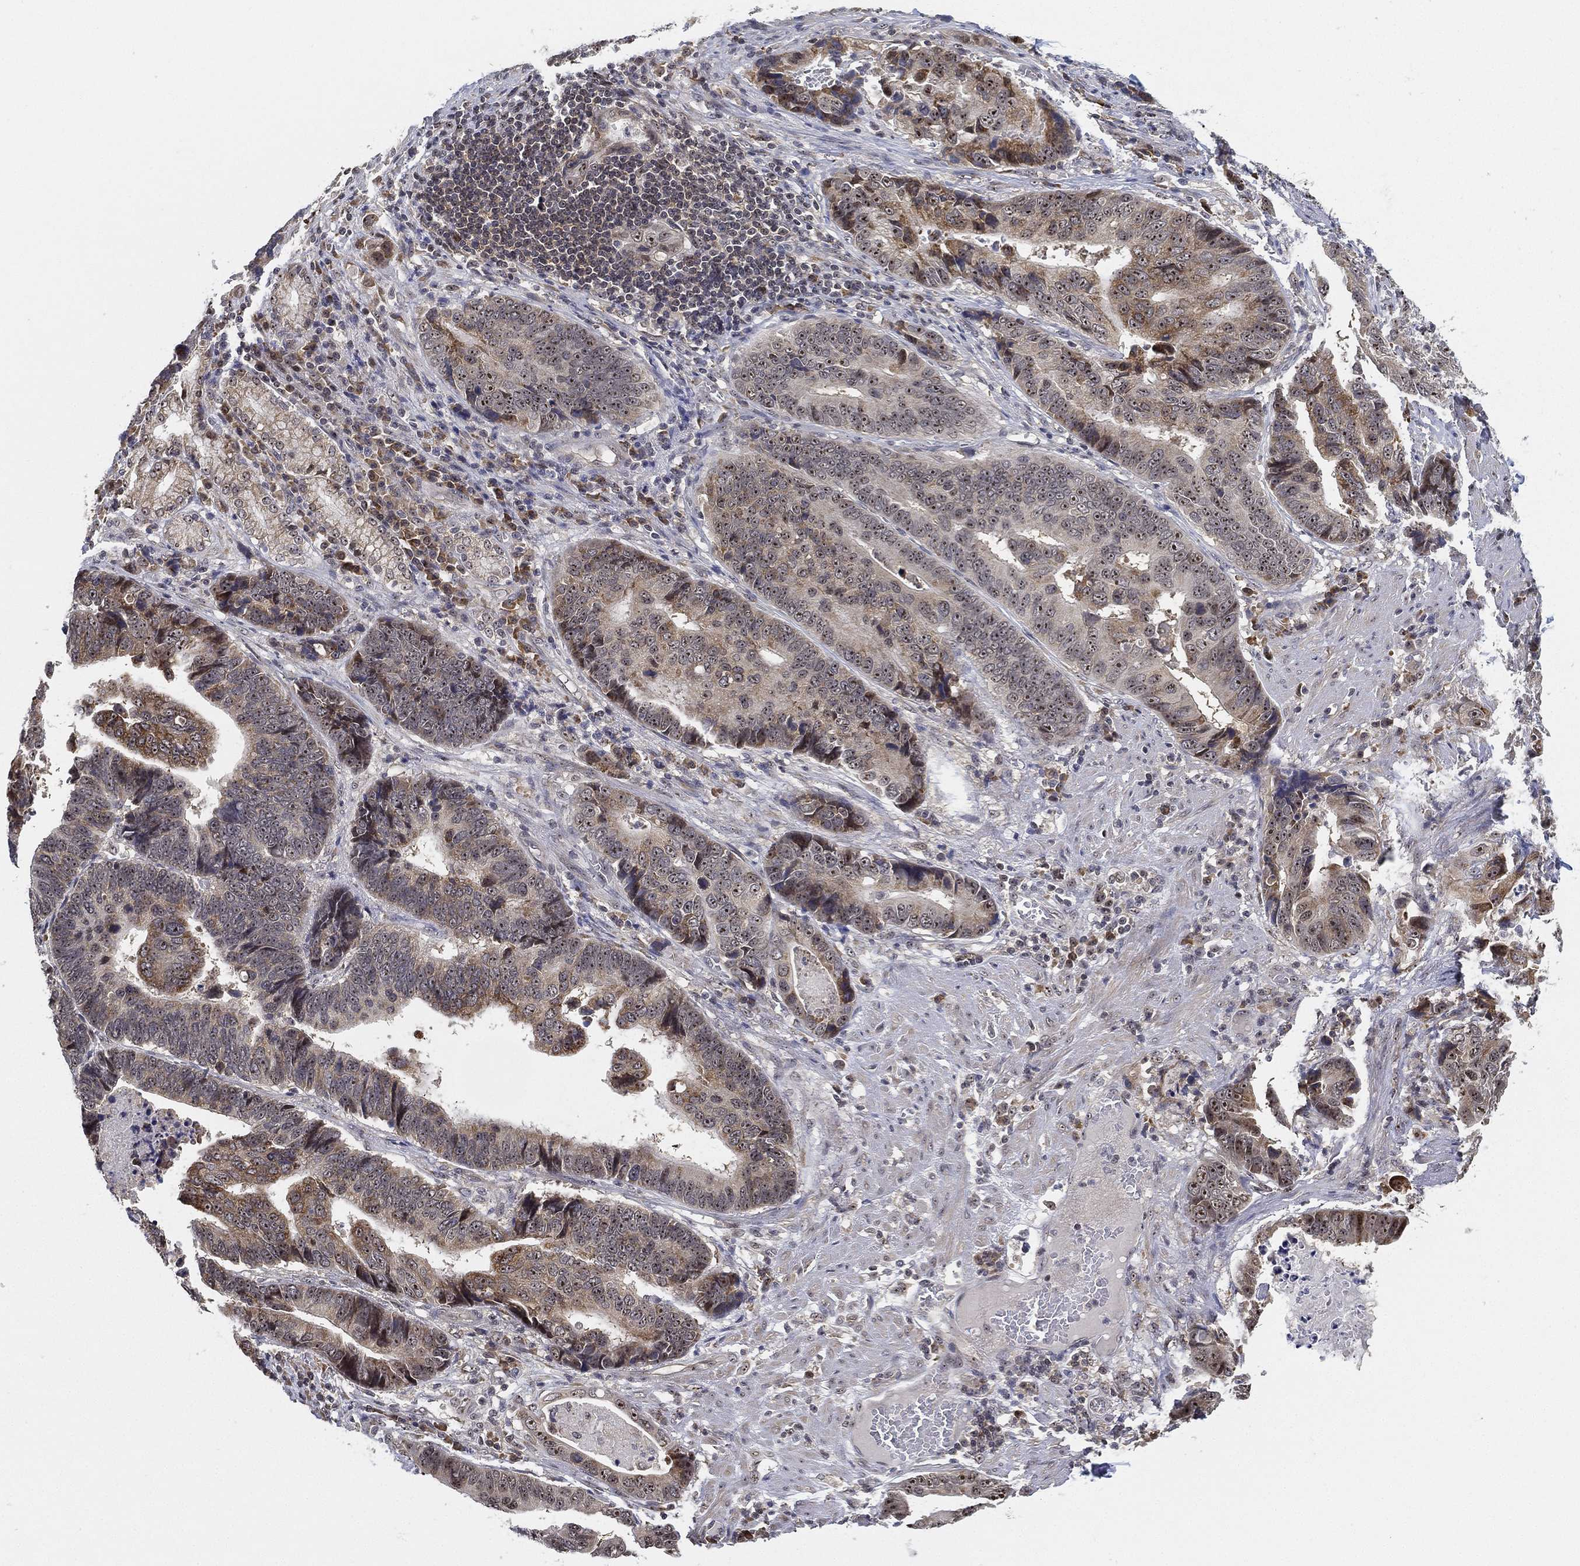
{"staining": {"intensity": "moderate", "quantity": "25%-75%", "location": "cytoplasmic/membranous,nuclear"}, "tissue": "stomach cancer", "cell_type": "Tumor cells", "image_type": "cancer", "snomed": [{"axis": "morphology", "description": "Adenocarcinoma, NOS"}, {"axis": "topography", "description": "Stomach"}], "caption": "IHC of human stomach adenocarcinoma displays medium levels of moderate cytoplasmic/membranous and nuclear expression in about 25%-75% of tumor cells.", "gene": "PPP1R16B", "patient": {"sex": "male", "age": 84}}